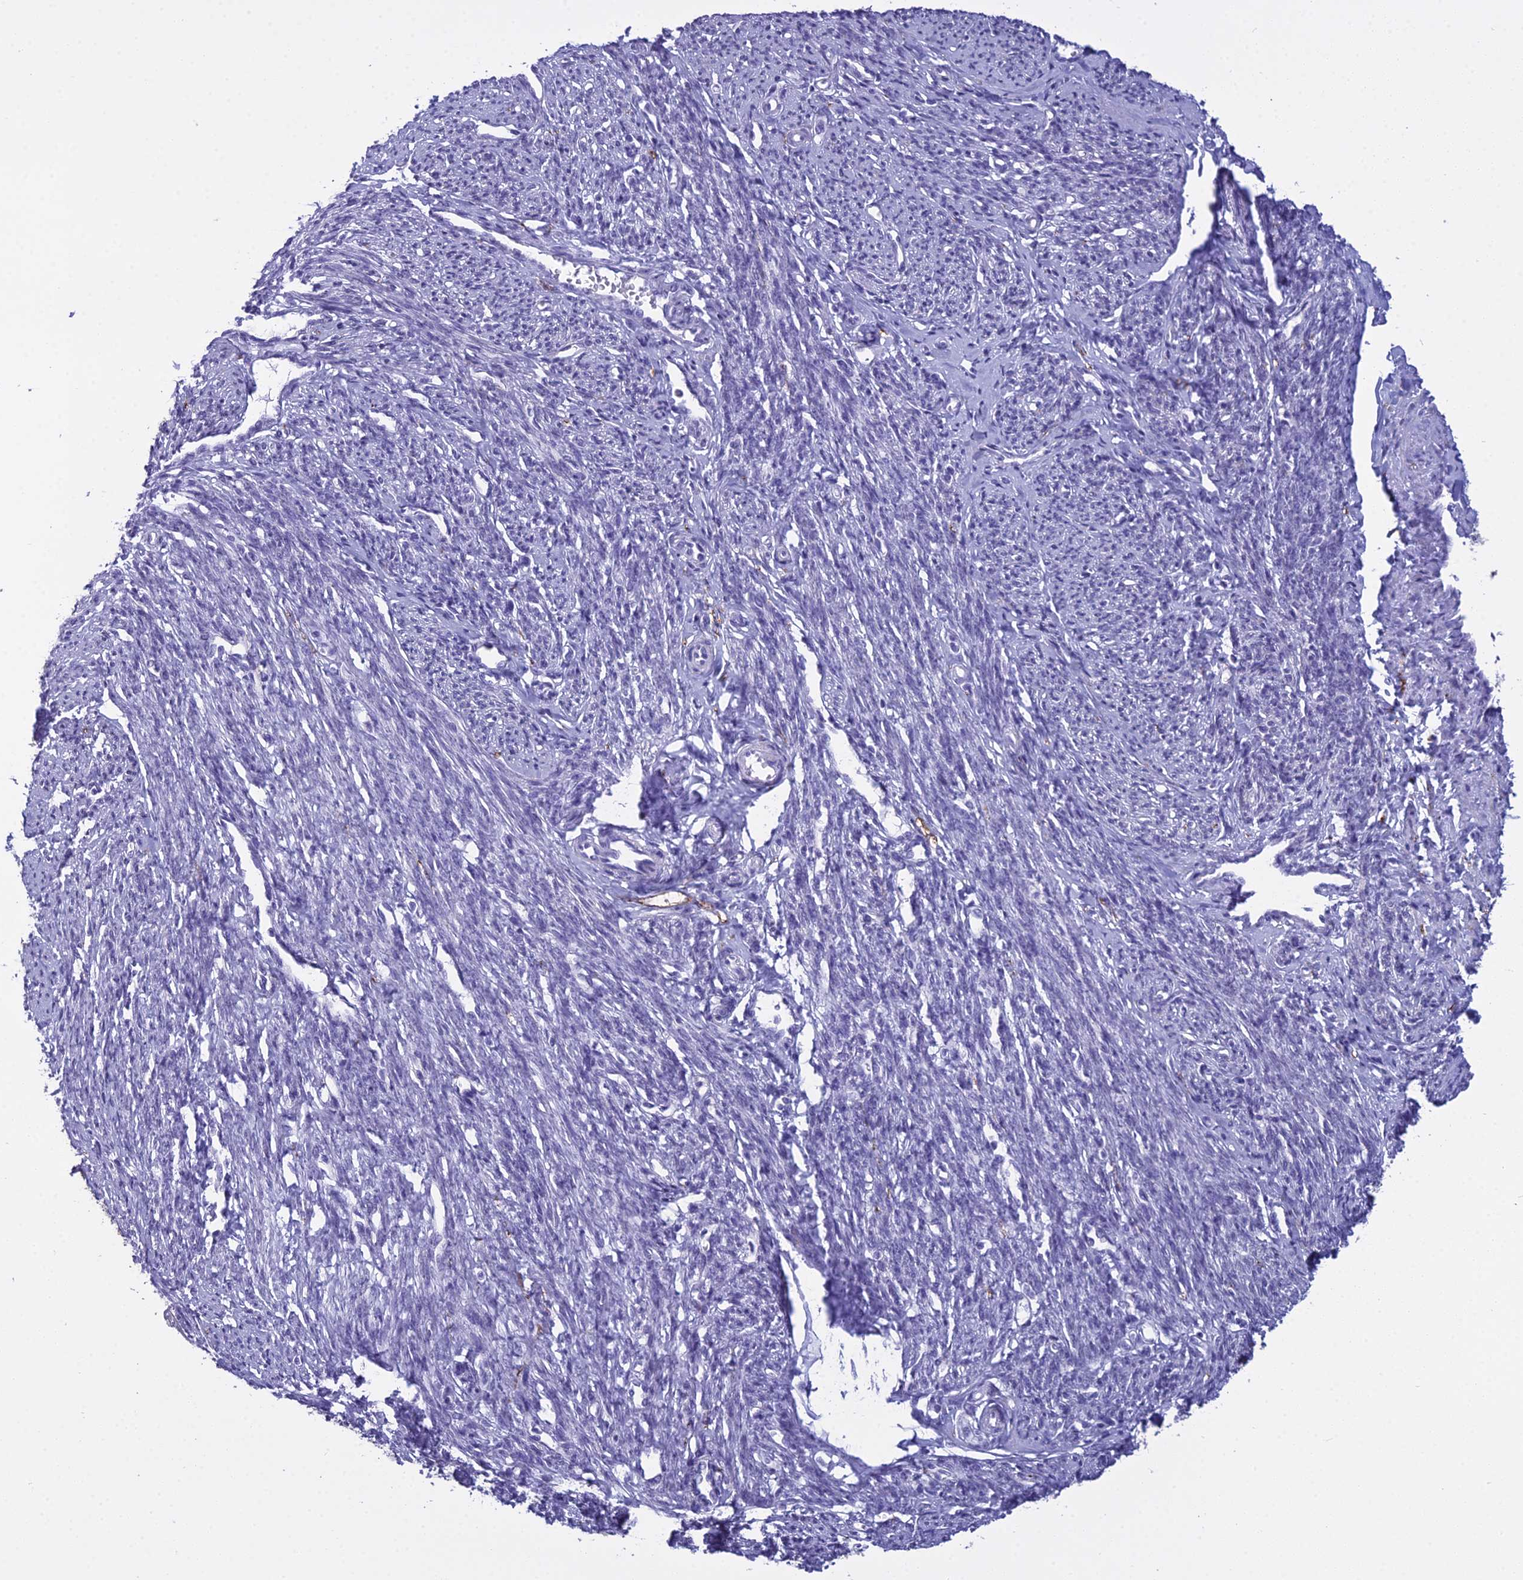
{"staining": {"intensity": "negative", "quantity": "none", "location": "none"}, "tissue": "smooth muscle", "cell_type": "Smooth muscle cells", "image_type": "normal", "snomed": [{"axis": "morphology", "description": "Normal tissue, NOS"}, {"axis": "topography", "description": "Smooth muscle"}, {"axis": "topography", "description": "Uterus"}], "caption": "Smooth muscle cells are negative for brown protein staining in benign smooth muscle. (Brightfield microscopy of DAB (3,3'-diaminobenzidine) immunohistochemistry (IHC) at high magnification).", "gene": "MAP6", "patient": {"sex": "female", "age": 59}}